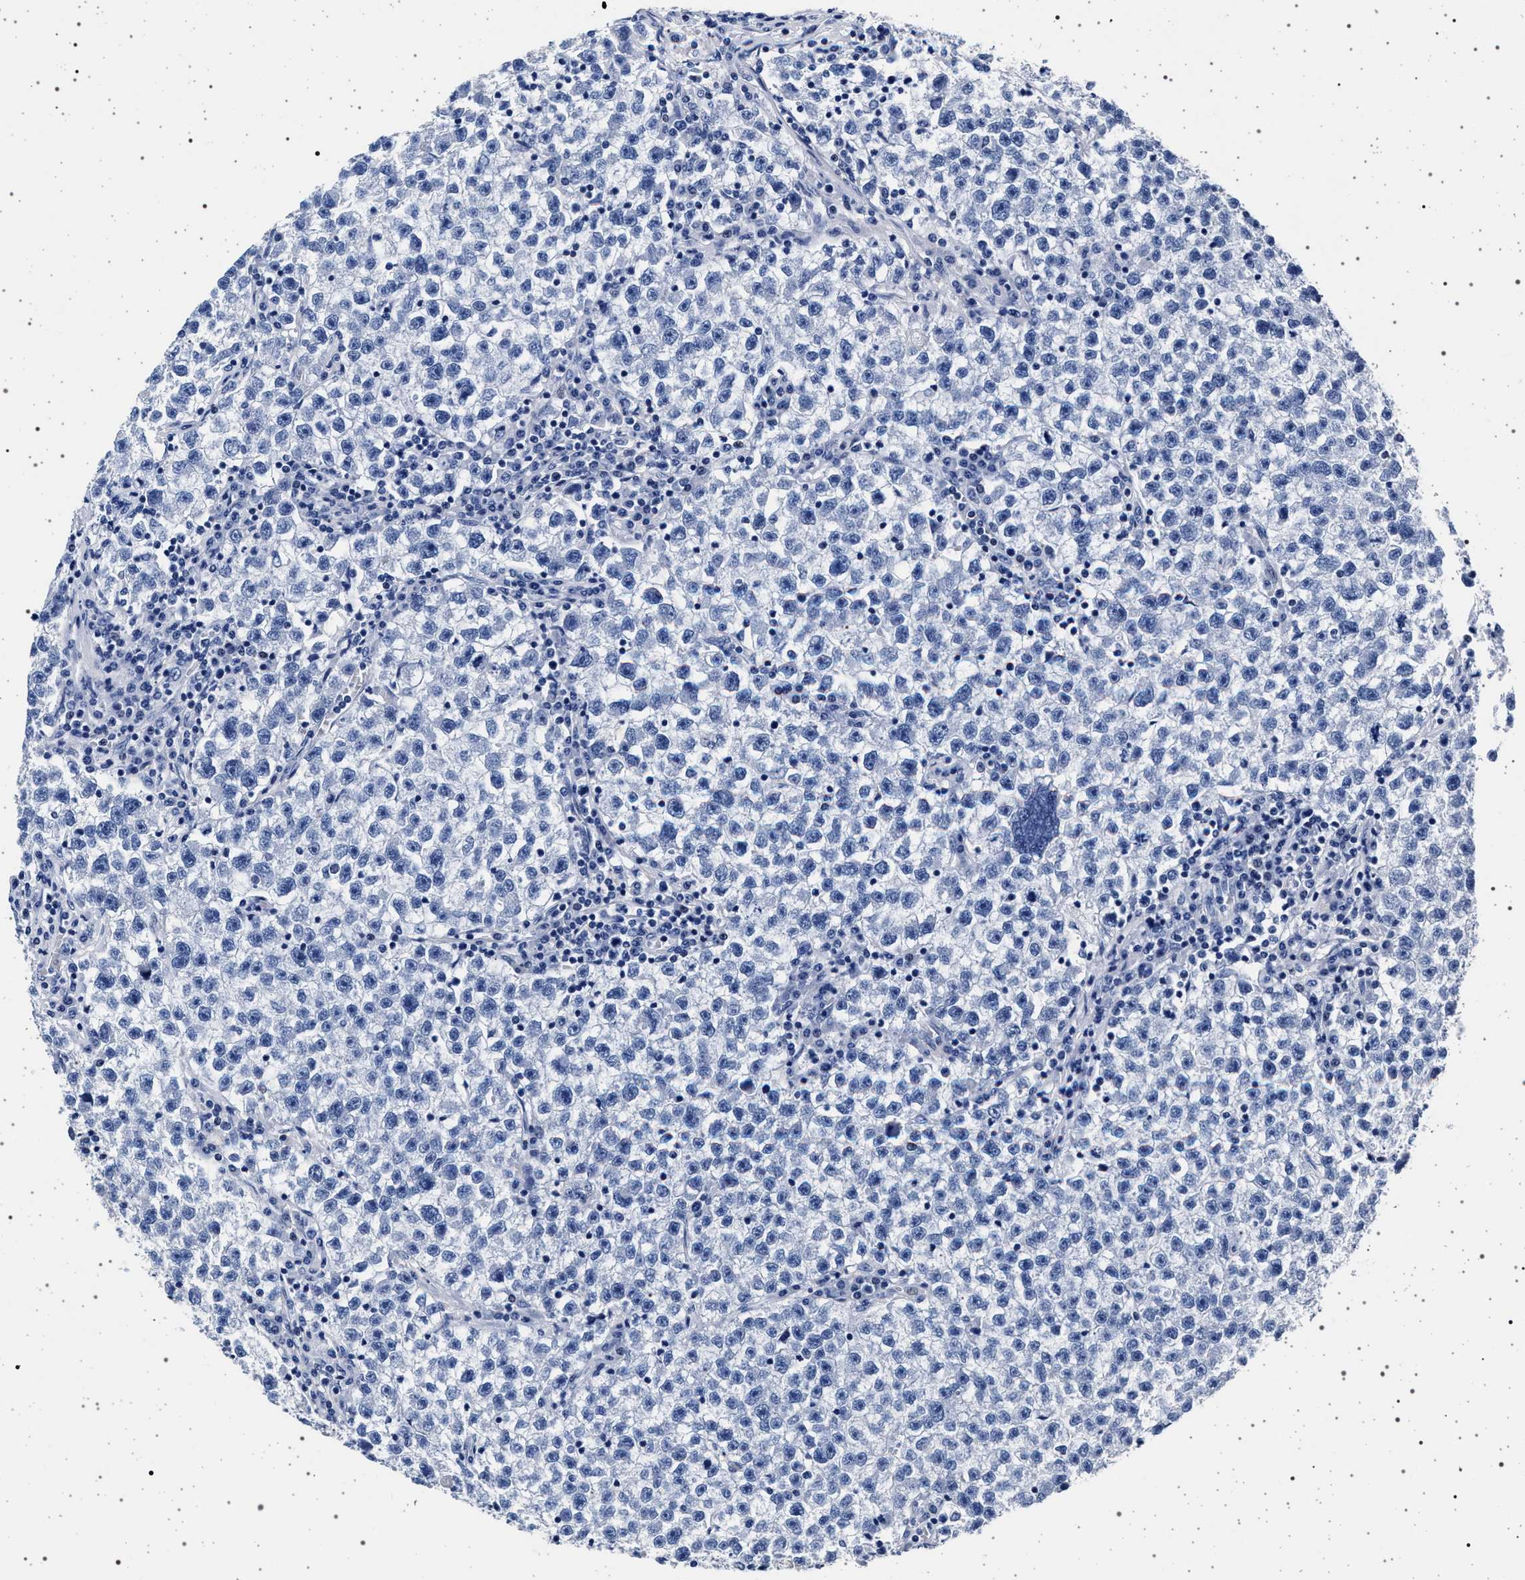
{"staining": {"intensity": "negative", "quantity": "none", "location": "none"}, "tissue": "testis cancer", "cell_type": "Tumor cells", "image_type": "cancer", "snomed": [{"axis": "morphology", "description": "Seminoma, NOS"}, {"axis": "topography", "description": "Testis"}], "caption": "Testis seminoma was stained to show a protein in brown. There is no significant staining in tumor cells.", "gene": "SLC9A1", "patient": {"sex": "male", "age": 22}}